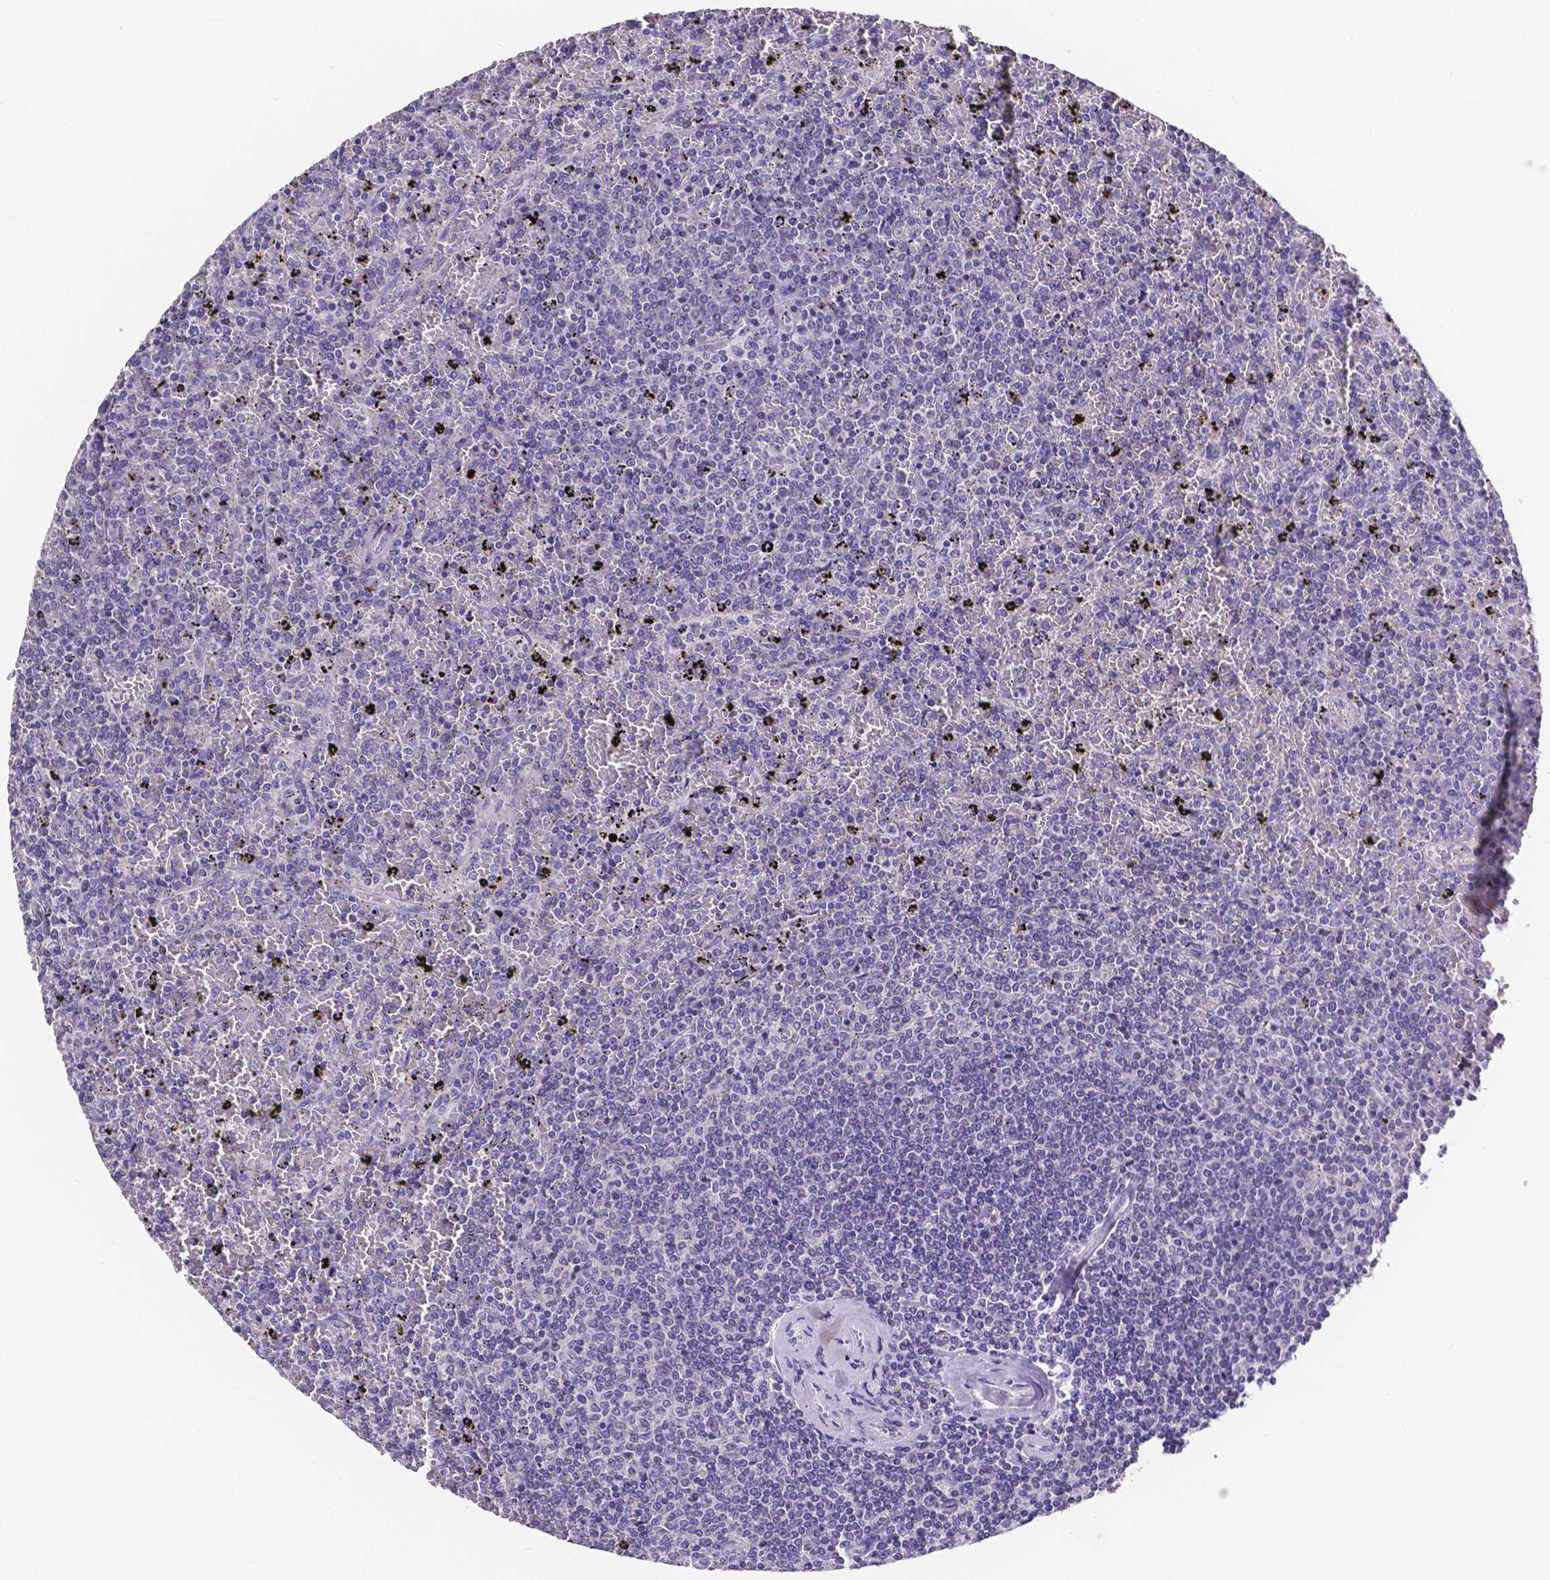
{"staining": {"intensity": "negative", "quantity": "none", "location": "none"}, "tissue": "lymphoma", "cell_type": "Tumor cells", "image_type": "cancer", "snomed": [{"axis": "morphology", "description": "Malignant lymphoma, non-Hodgkin's type, Low grade"}, {"axis": "topography", "description": "Spleen"}], "caption": "This is a image of immunohistochemistry staining of low-grade malignant lymphoma, non-Hodgkin's type, which shows no staining in tumor cells. The staining is performed using DAB (3,3'-diaminobenzidine) brown chromogen with nuclei counter-stained in using hematoxylin.", "gene": "ATP6V1D", "patient": {"sex": "female", "age": 77}}